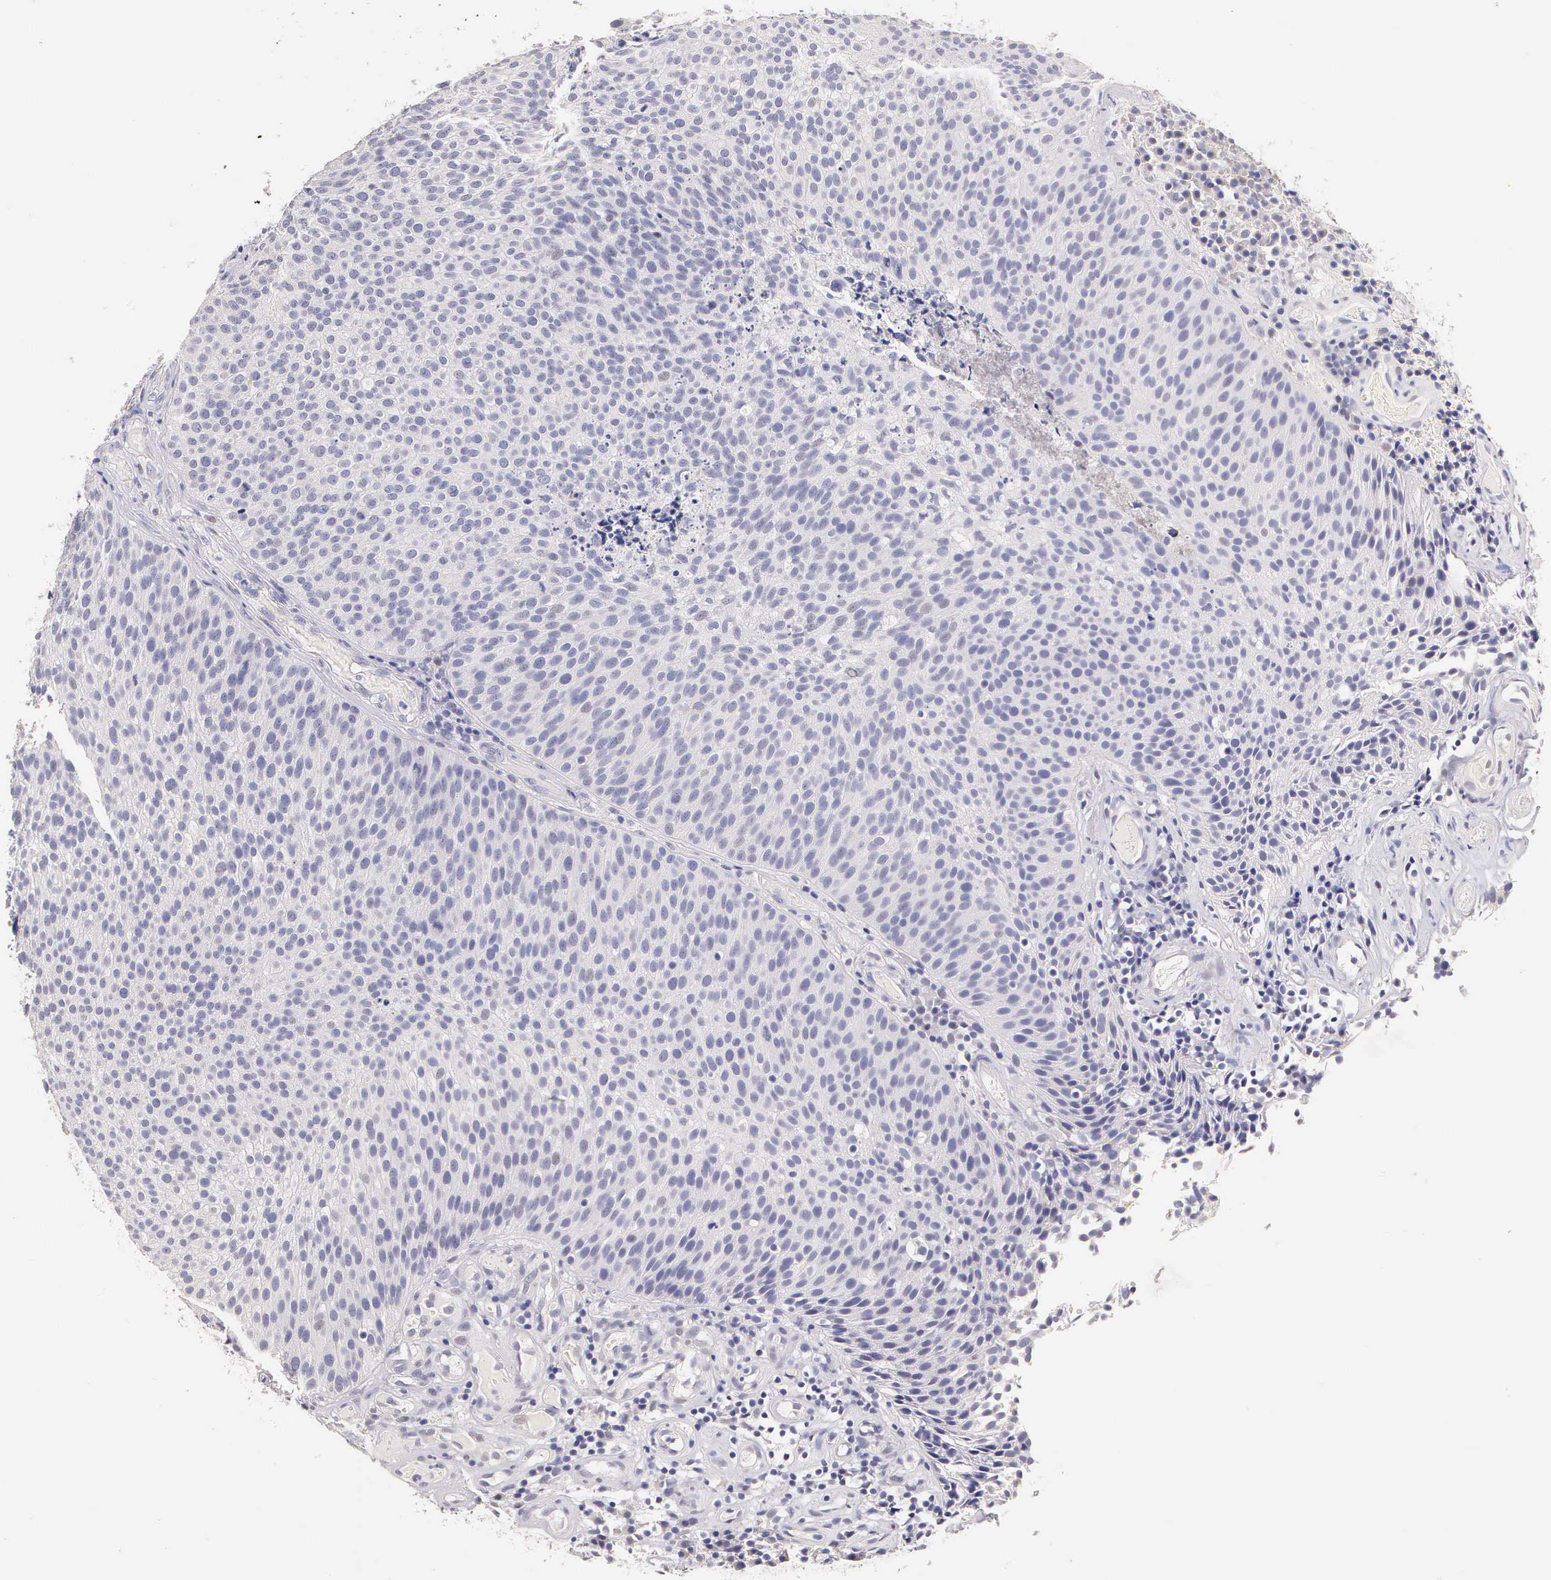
{"staining": {"intensity": "negative", "quantity": "none", "location": "none"}, "tissue": "urothelial cancer", "cell_type": "Tumor cells", "image_type": "cancer", "snomed": [{"axis": "morphology", "description": "Urothelial carcinoma, Low grade"}, {"axis": "topography", "description": "Urinary bladder"}], "caption": "IHC of human urothelial cancer exhibits no staining in tumor cells. Brightfield microscopy of immunohistochemistry stained with DAB (3,3'-diaminobenzidine) (brown) and hematoxylin (blue), captured at high magnification.", "gene": "ESR1", "patient": {"sex": "male", "age": 85}}